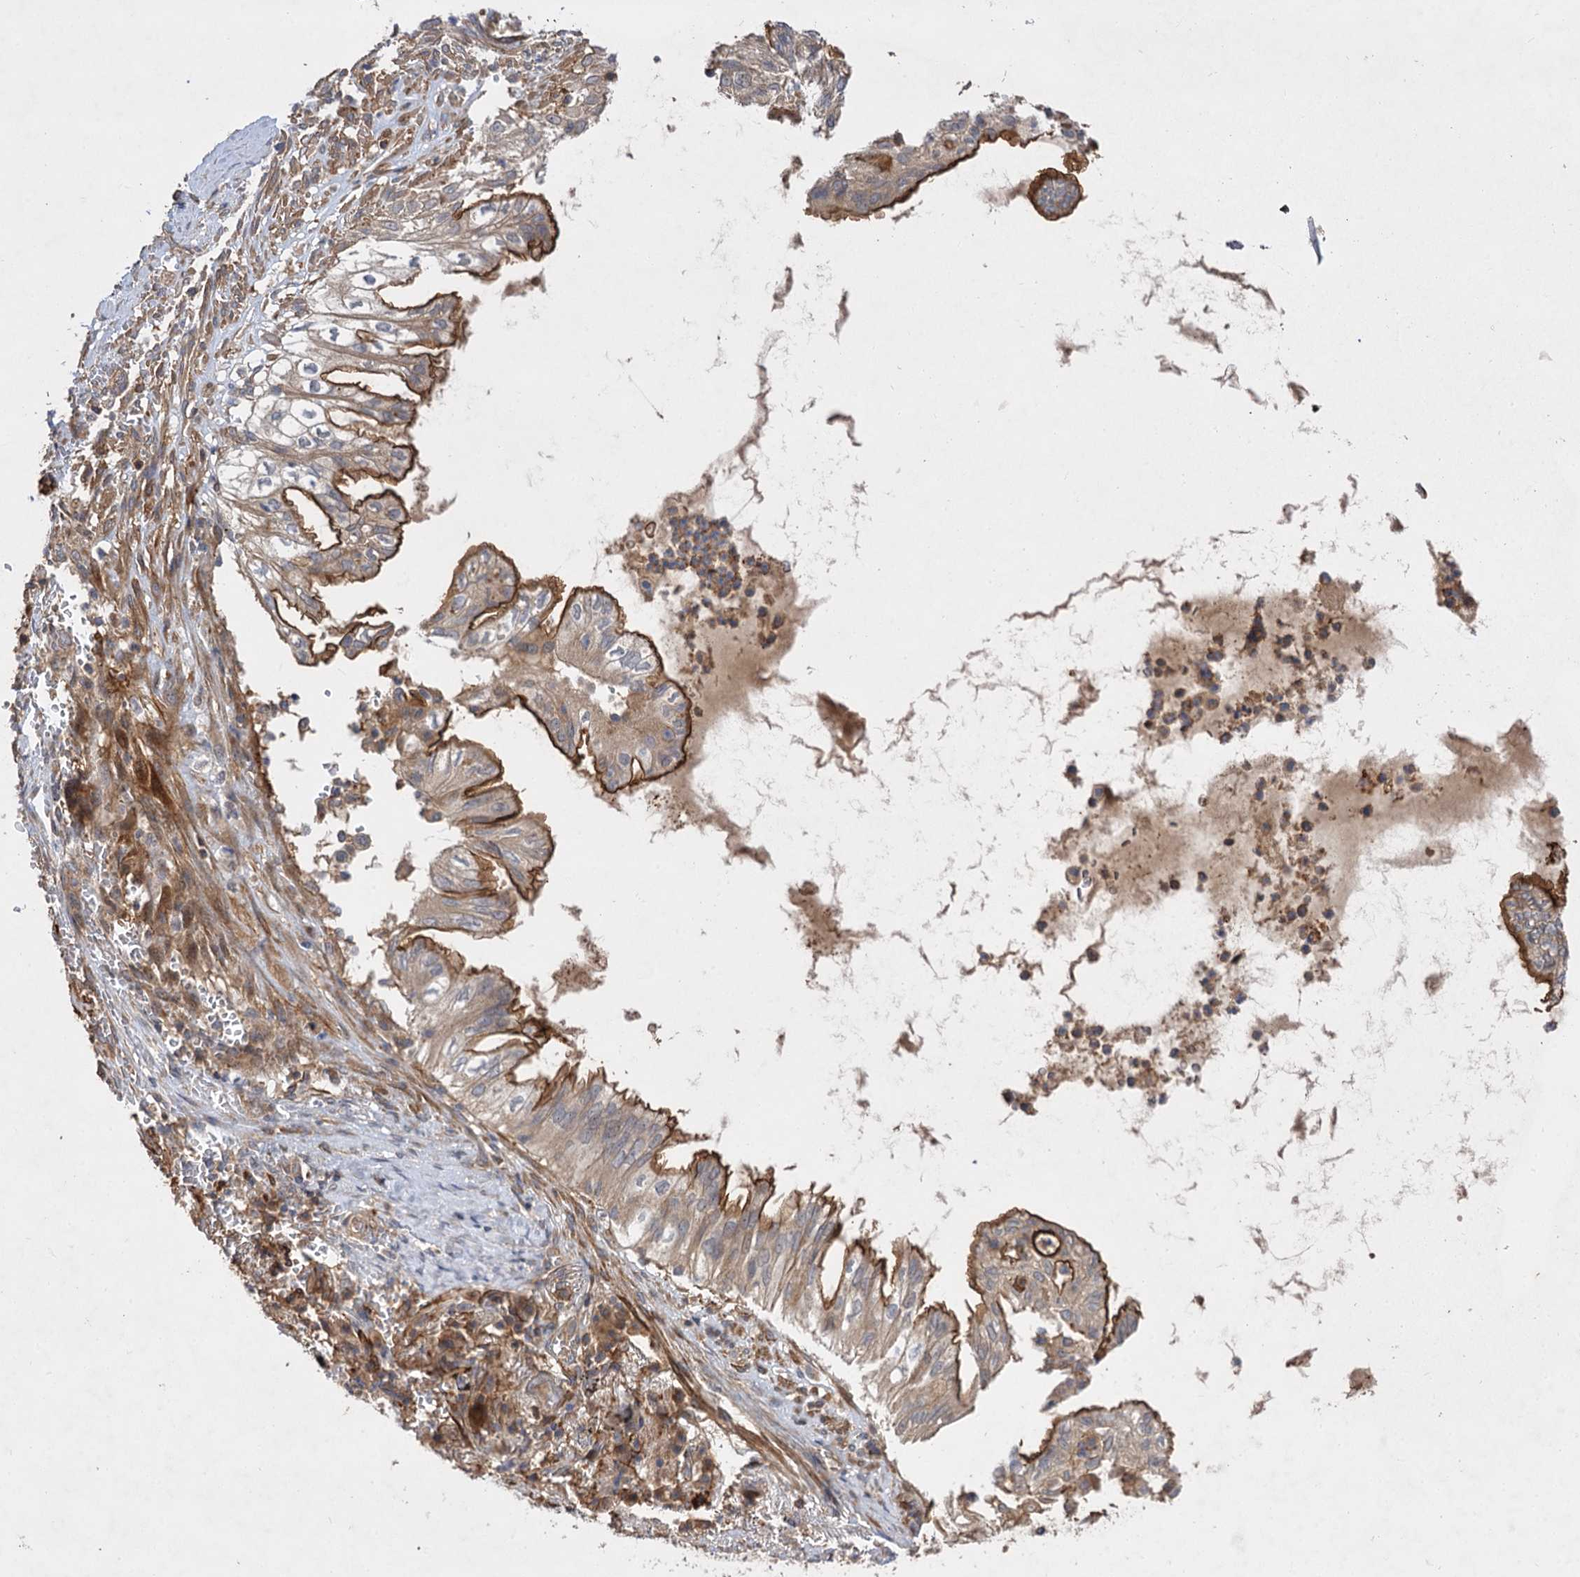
{"staining": {"intensity": "moderate", "quantity": "25%-75%", "location": "cytoplasmic/membranous"}, "tissue": "lung cancer", "cell_type": "Tumor cells", "image_type": "cancer", "snomed": [{"axis": "morphology", "description": "Adenocarcinoma, NOS"}, {"axis": "topography", "description": "Lung"}], "caption": "An immunohistochemistry micrograph of tumor tissue is shown. Protein staining in brown highlights moderate cytoplasmic/membranous positivity in lung cancer (adenocarcinoma) within tumor cells.", "gene": "FBXW8", "patient": {"sex": "female", "age": 70}}